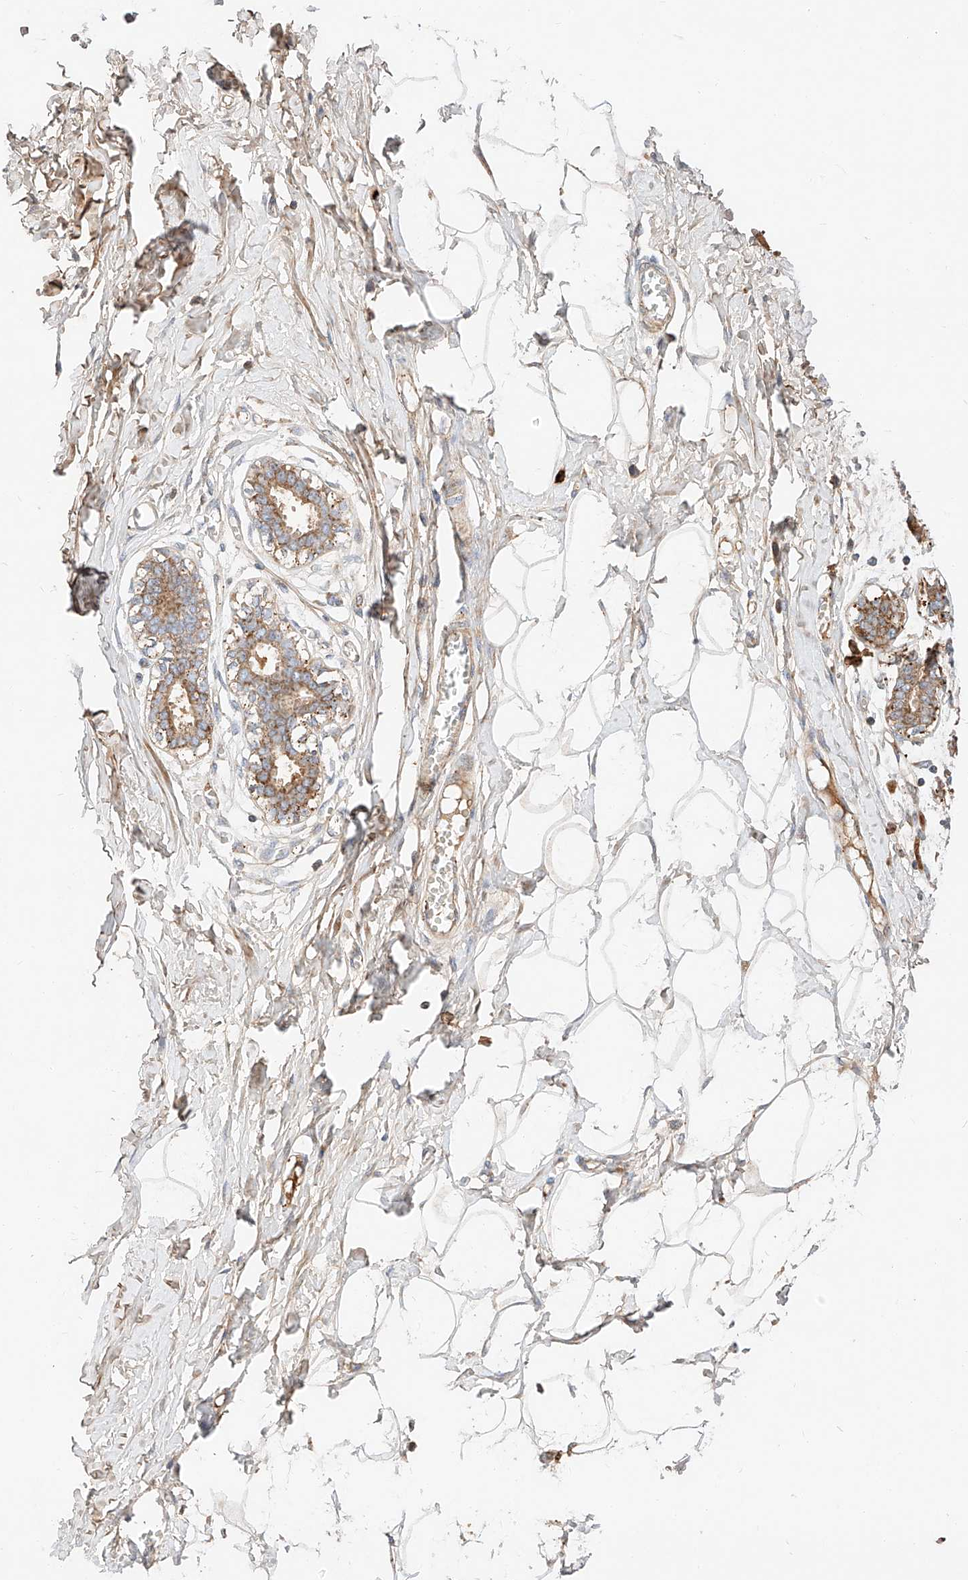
{"staining": {"intensity": "weak", "quantity": ">75%", "location": "cytoplasmic/membranous"}, "tissue": "breast", "cell_type": "Adipocytes", "image_type": "normal", "snomed": [{"axis": "morphology", "description": "Normal tissue, NOS"}, {"axis": "topography", "description": "Breast"}], "caption": "Weak cytoplasmic/membranous staining for a protein is seen in approximately >75% of adipocytes of unremarkable breast using IHC.", "gene": "OSGEPL1", "patient": {"sex": "female", "age": 27}}